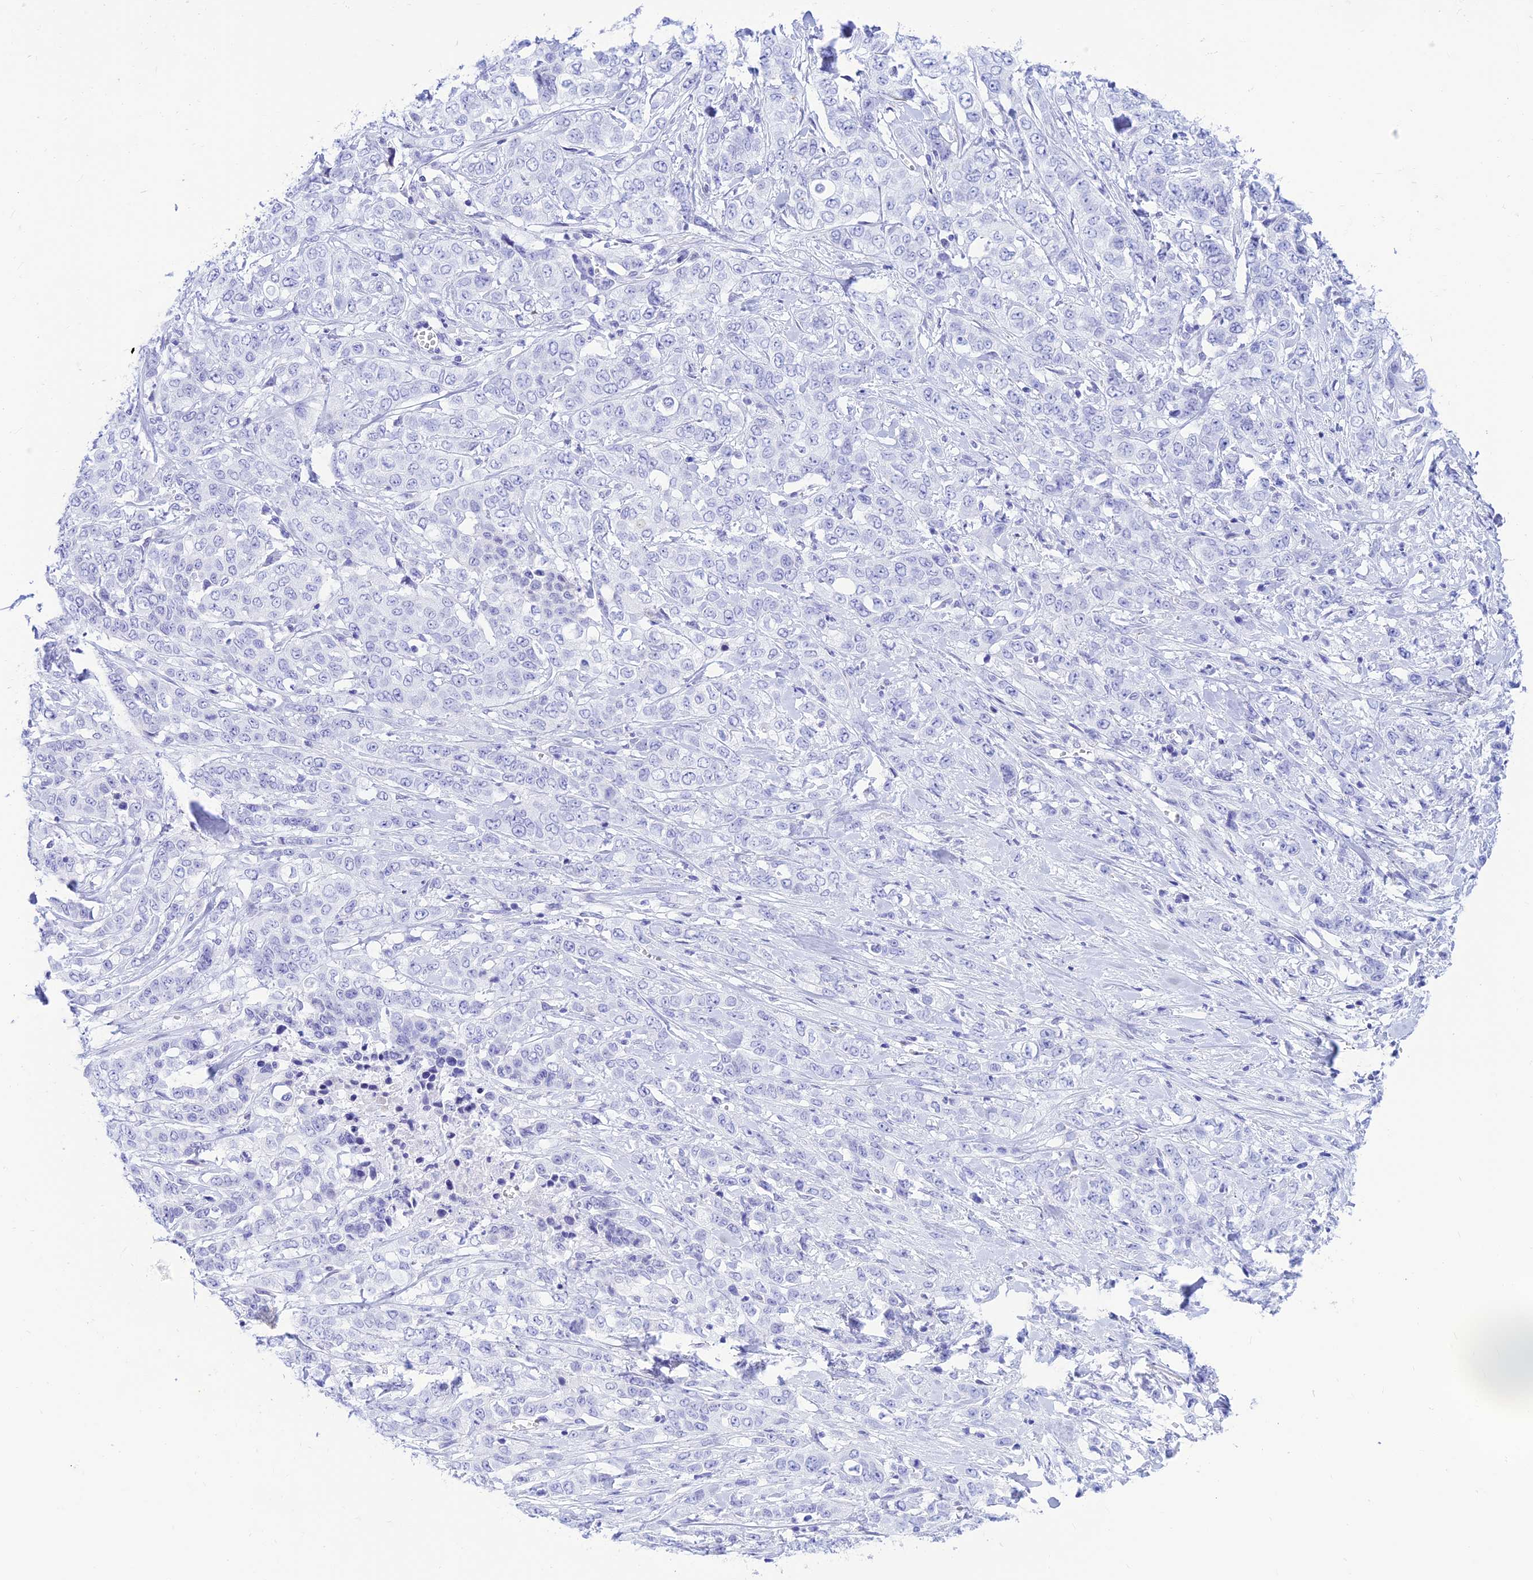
{"staining": {"intensity": "negative", "quantity": "none", "location": "none"}, "tissue": "stomach cancer", "cell_type": "Tumor cells", "image_type": "cancer", "snomed": [{"axis": "morphology", "description": "Adenocarcinoma, NOS"}, {"axis": "topography", "description": "Stomach, upper"}], "caption": "IHC micrograph of neoplastic tissue: human adenocarcinoma (stomach) stained with DAB displays no significant protein positivity in tumor cells.", "gene": "PRNP", "patient": {"sex": "male", "age": 62}}